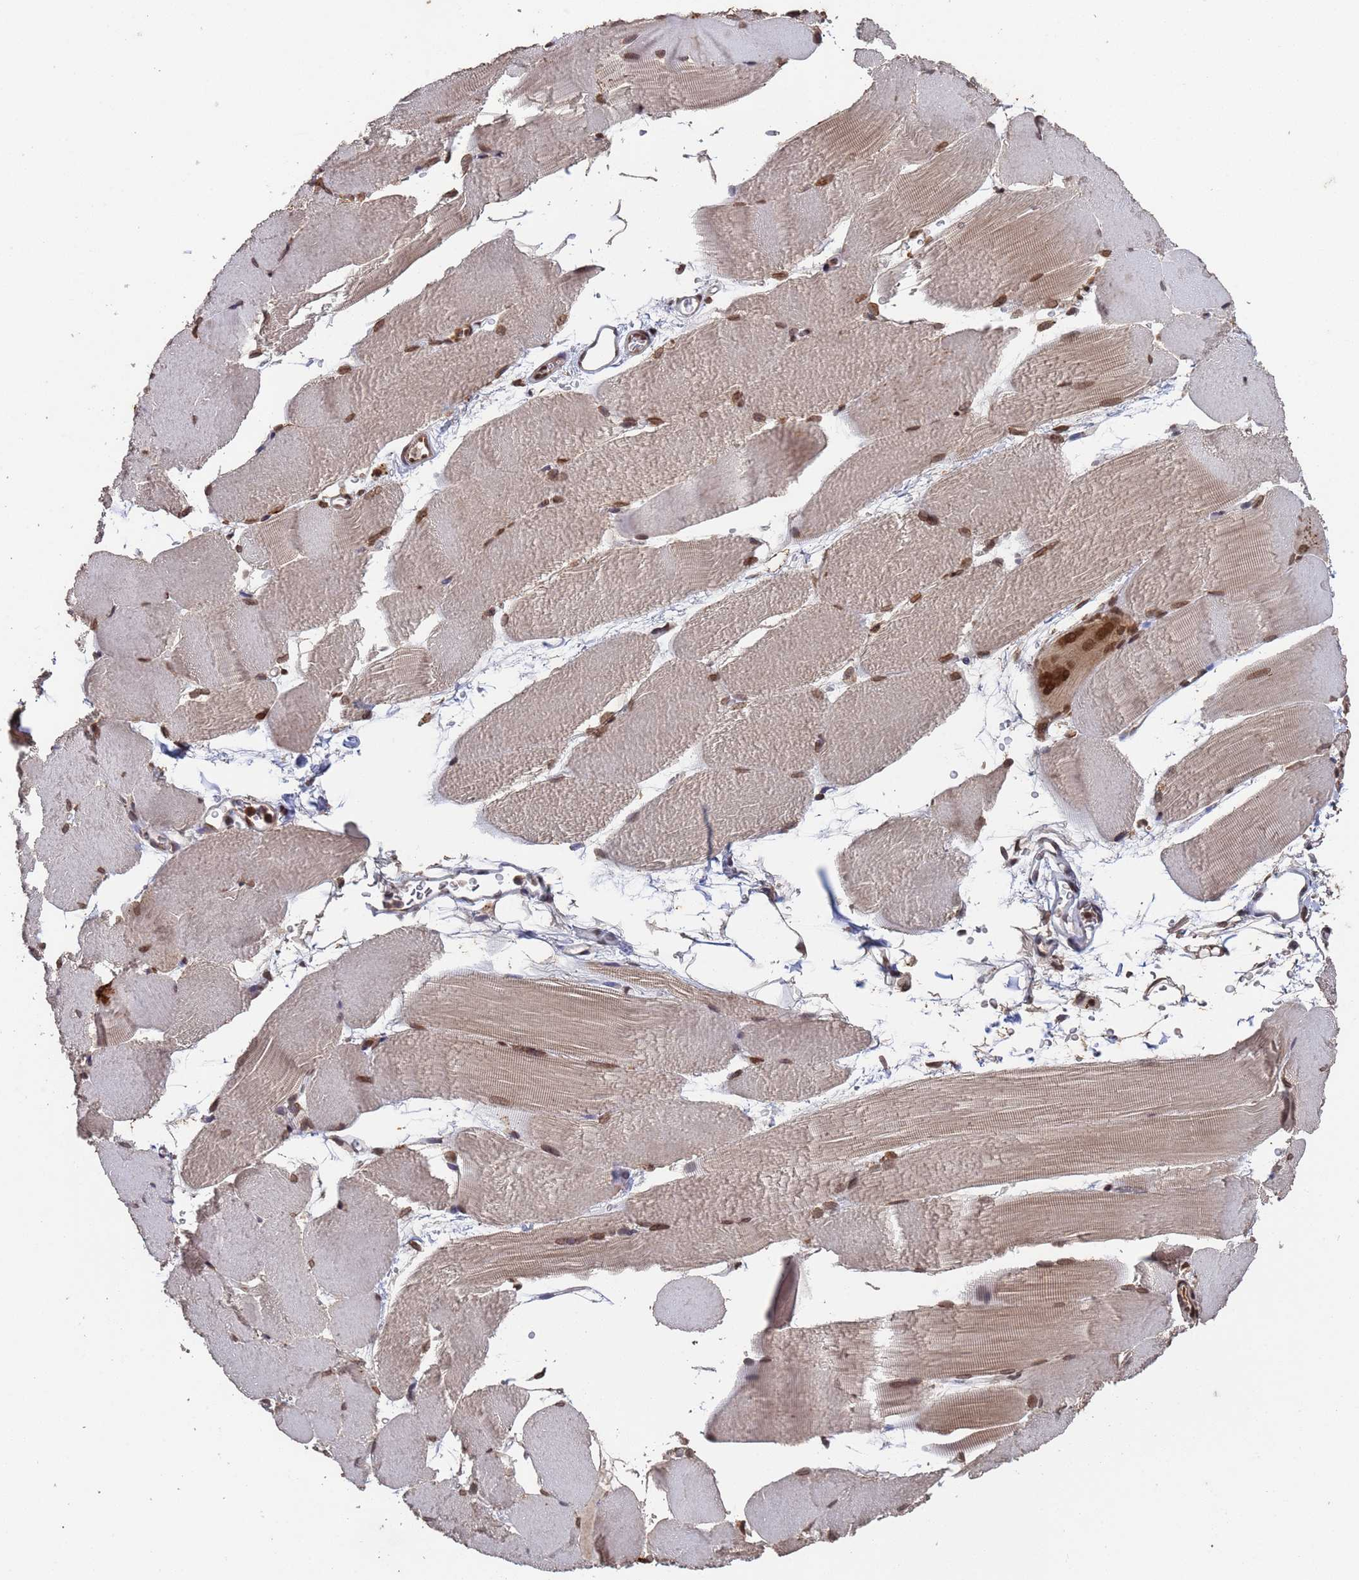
{"staining": {"intensity": "moderate", "quantity": ">75%", "location": "nuclear"}, "tissue": "skeletal muscle", "cell_type": "Myocytes", "image_type": "normal", "snomed": [{"axis": "morphology", "description": "Normal tissue, NOS"}, {"axis": "topography", "description": "Skeletal muscle"}, {"axis": "topography", "description": "Parathyroid gland"}], "caption": "Myocytes show medium levels of moderate nuclear positivity in approximately >75% of cells in unremarkable skeletal muscle. (Brightfield microscopy of DAB IHC at high magnification).", "gene": "FUBP3", "patient": {"sex": "female", "age": 37}}